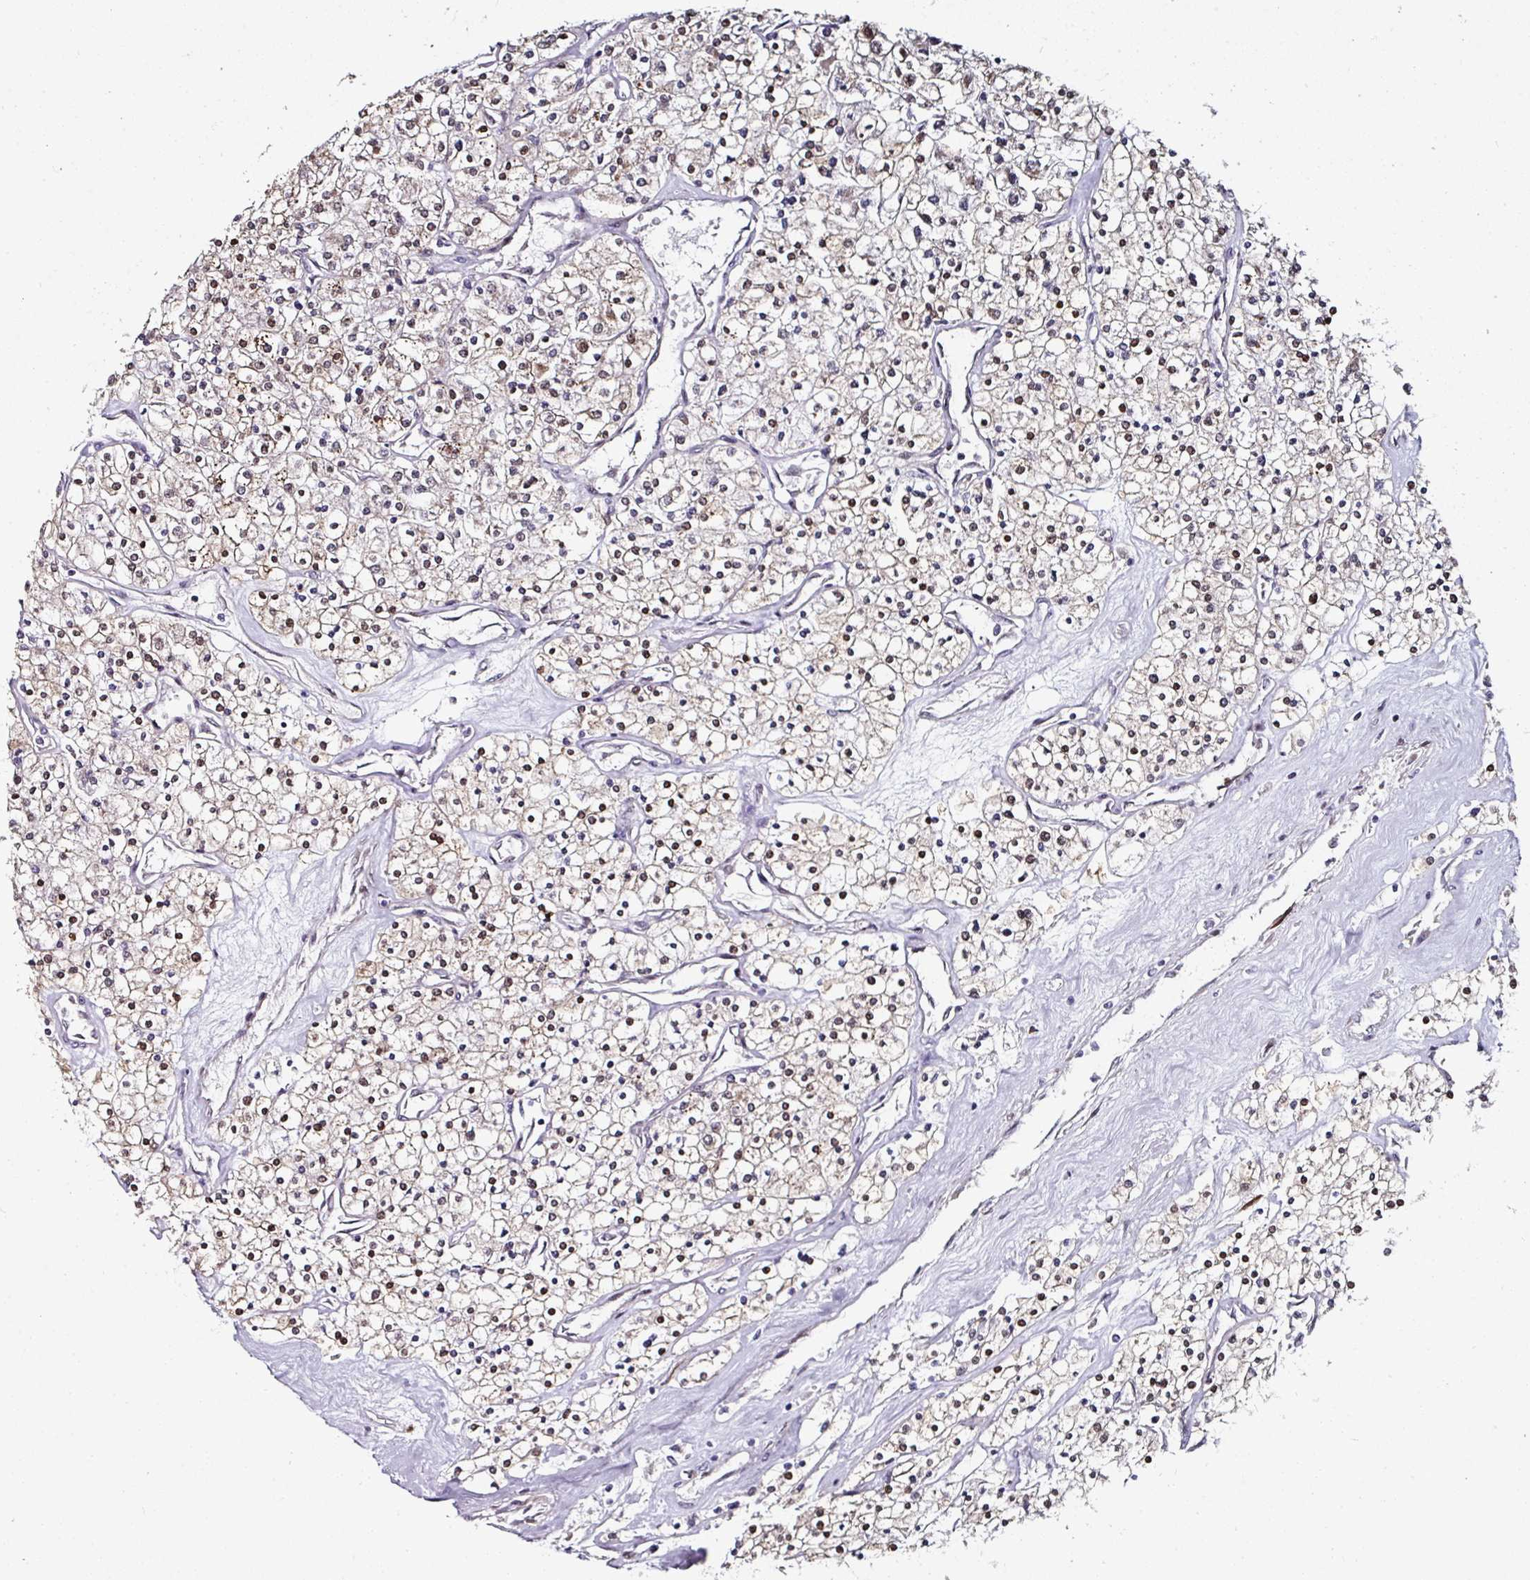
{"staining": {"intensity": "weak", "quantity": ">75%", "location": "cytoplasmic/membranous"}, "tissue": "renal cancer", "cell_type": "Tumor cells", "image_type": "cancer", "snomed": [{"axis": "morphology", "description": "Adenocarcinoma, NOS"}, {"axis": "topography", "description": "Kidney"}], "caption": "Immunohistochemical staining of human renal cancer exhibits low levels of weak cytoplasmic/membranous expression in approximately >75% of tumor cells. The protein of interest is stained brown, and the nuclei are stained in blue (DAB IHC with brightfield microscopy, high magnification).", "gene": "APOLD1", "patient": {"sex": "male", "age": 80}}